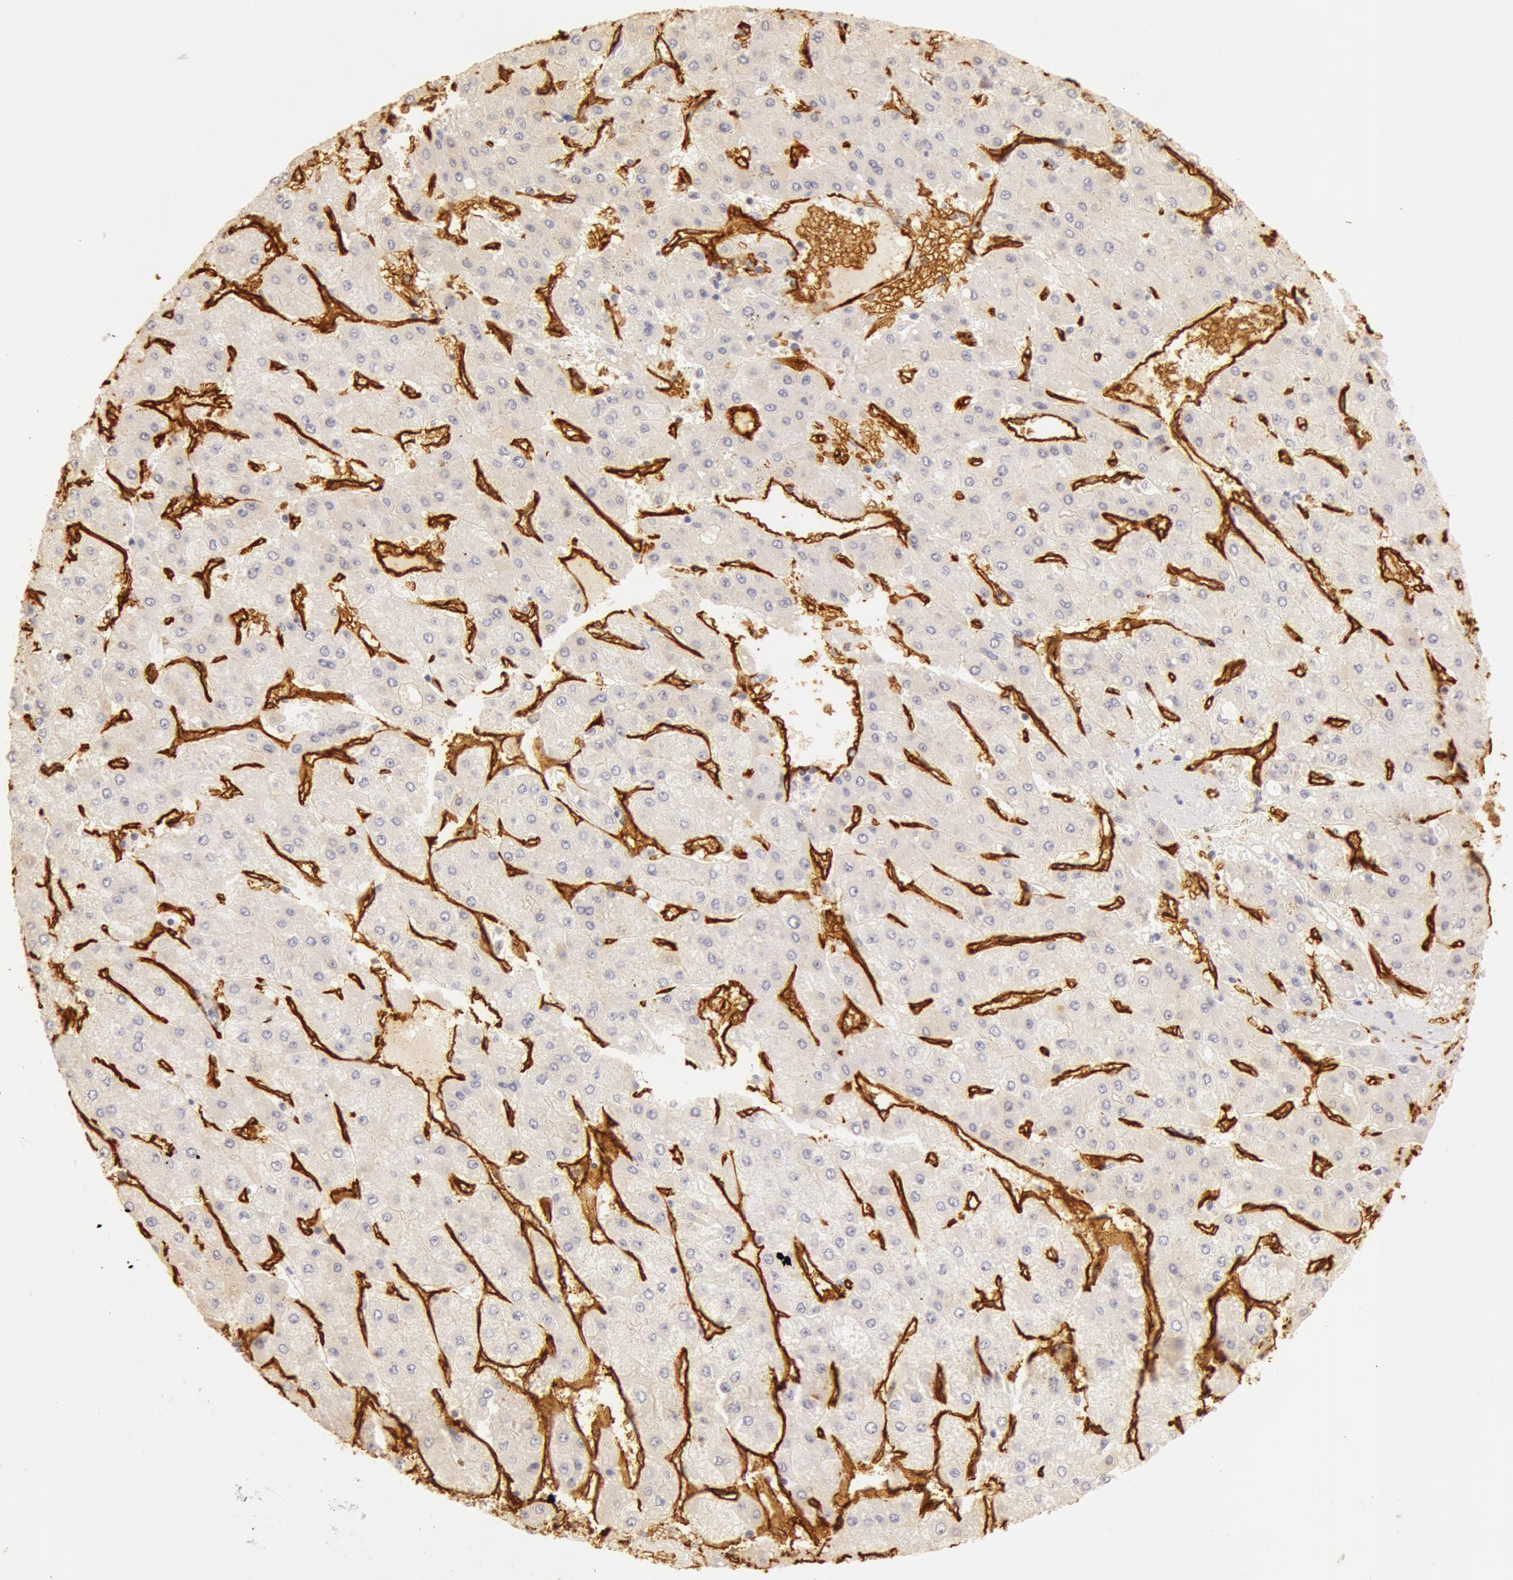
{"staining": {"intensity": "negative", "quantity": "none", "location": "none"}, "tissue": "liver cancer", "cell_type": "Tumor cells", "image_type": "cancer", "snomed": [{"axis": "morphology", "description": "Carcinoma, Hepatocellular, NOS"}, {"axis": "topography", "description": "Liver"}], "caption": "Liver cancer was stained to show a protein in brown. There is no significant staining in tumor cells.", "gene": "AQP1", "patient": {"sex": "female", "age": 52}}